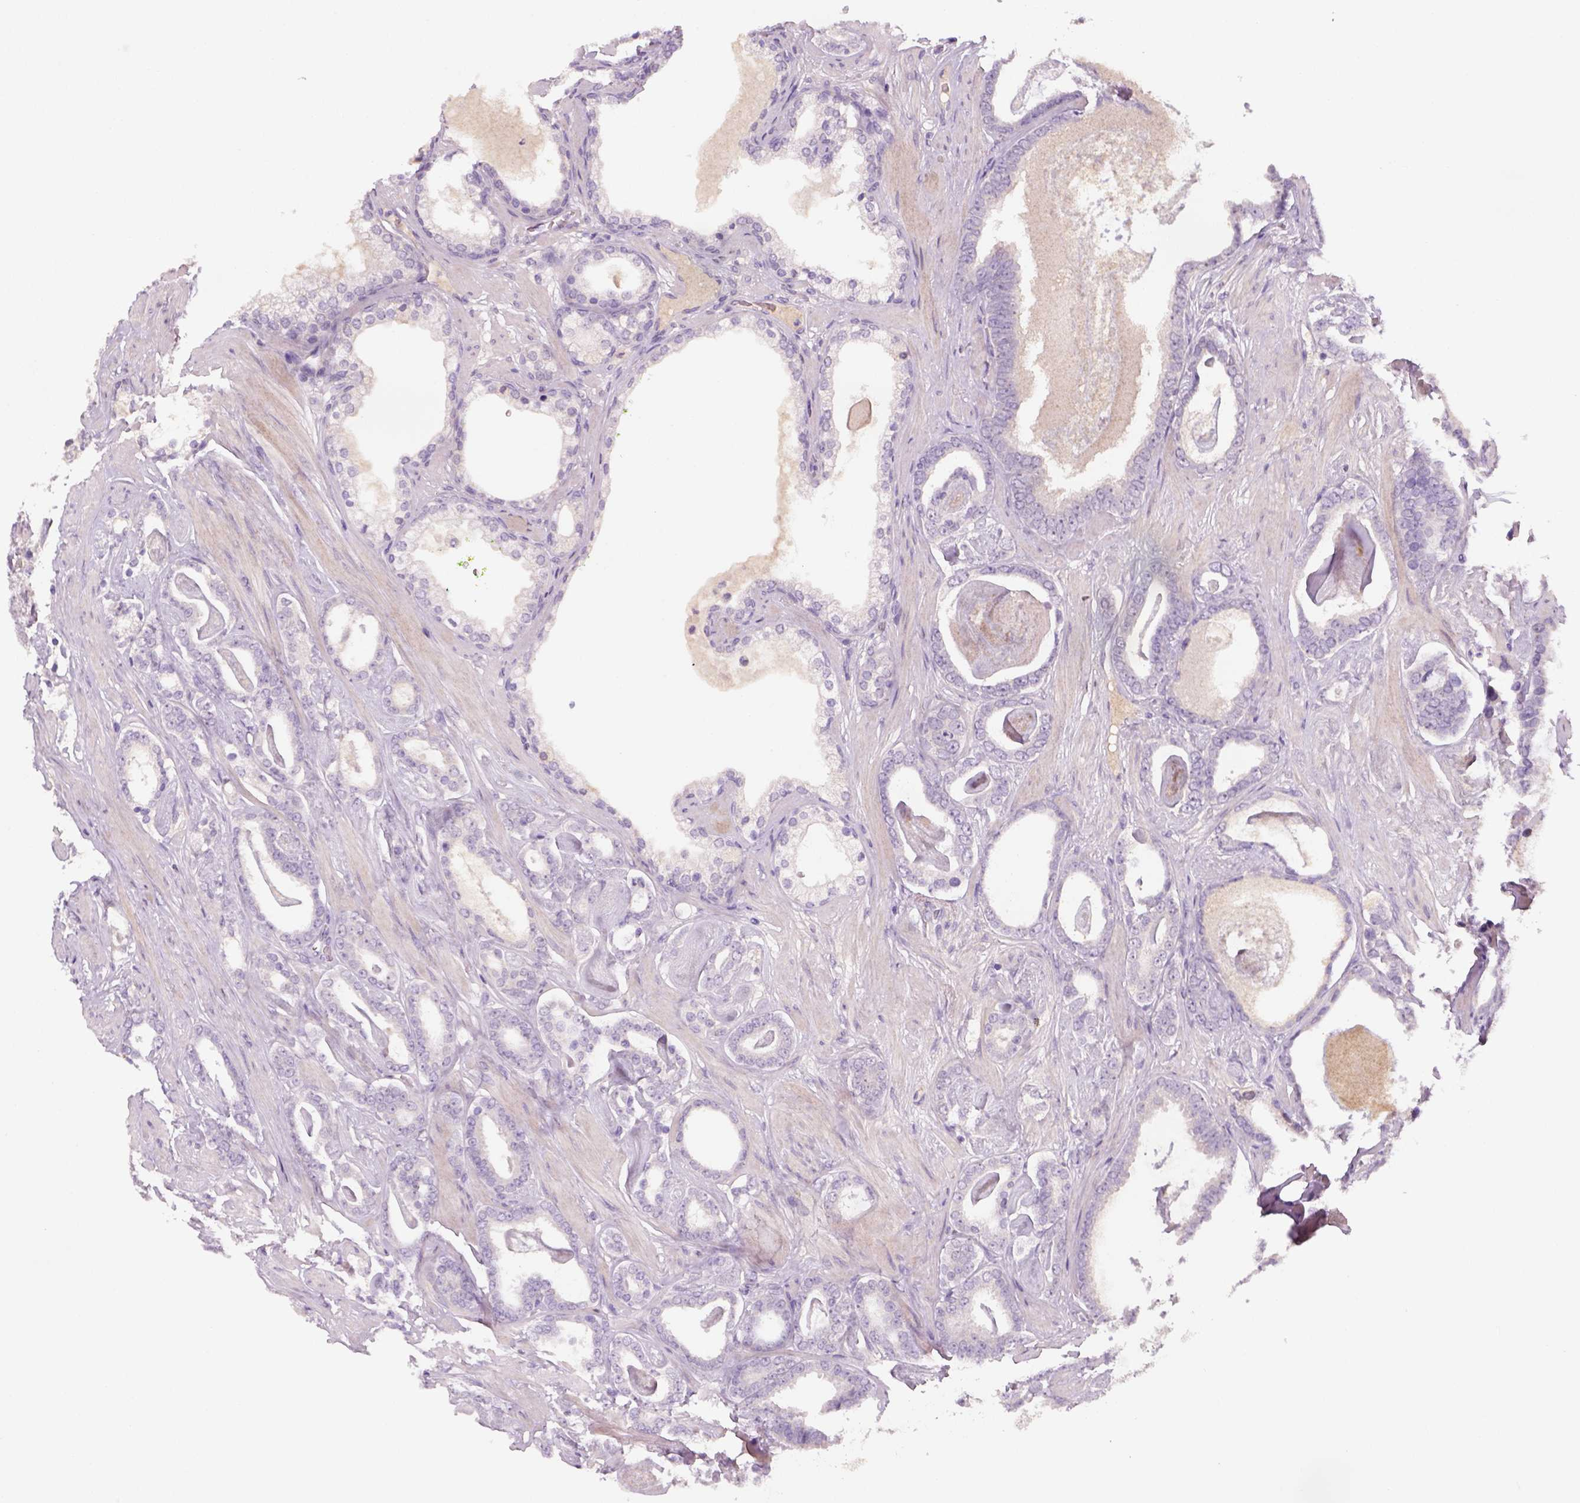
{"staining": {"intensity": "negative", "quantity": "none", "location": "none"}, "tissue": "prostate cancer", "cell_type": "Tumor cells", "image_type": "cancer", "snomed": [{"axis": "morphology", "description": "Adenocarcinoma, High grade"}, {"axis": "topography", "description": "Prostate"}], "caption": "Immunohistochemistry (IHC) image of neoplastic tissue: adenocarcinoma (high-grade) (prostate) stained with DAB (3,3'-diaminobenzidine) exhibits no significant protein expression in tumor cells.", "gene": "GFI1B", "patient": {"sex": "male", "age": 63}}